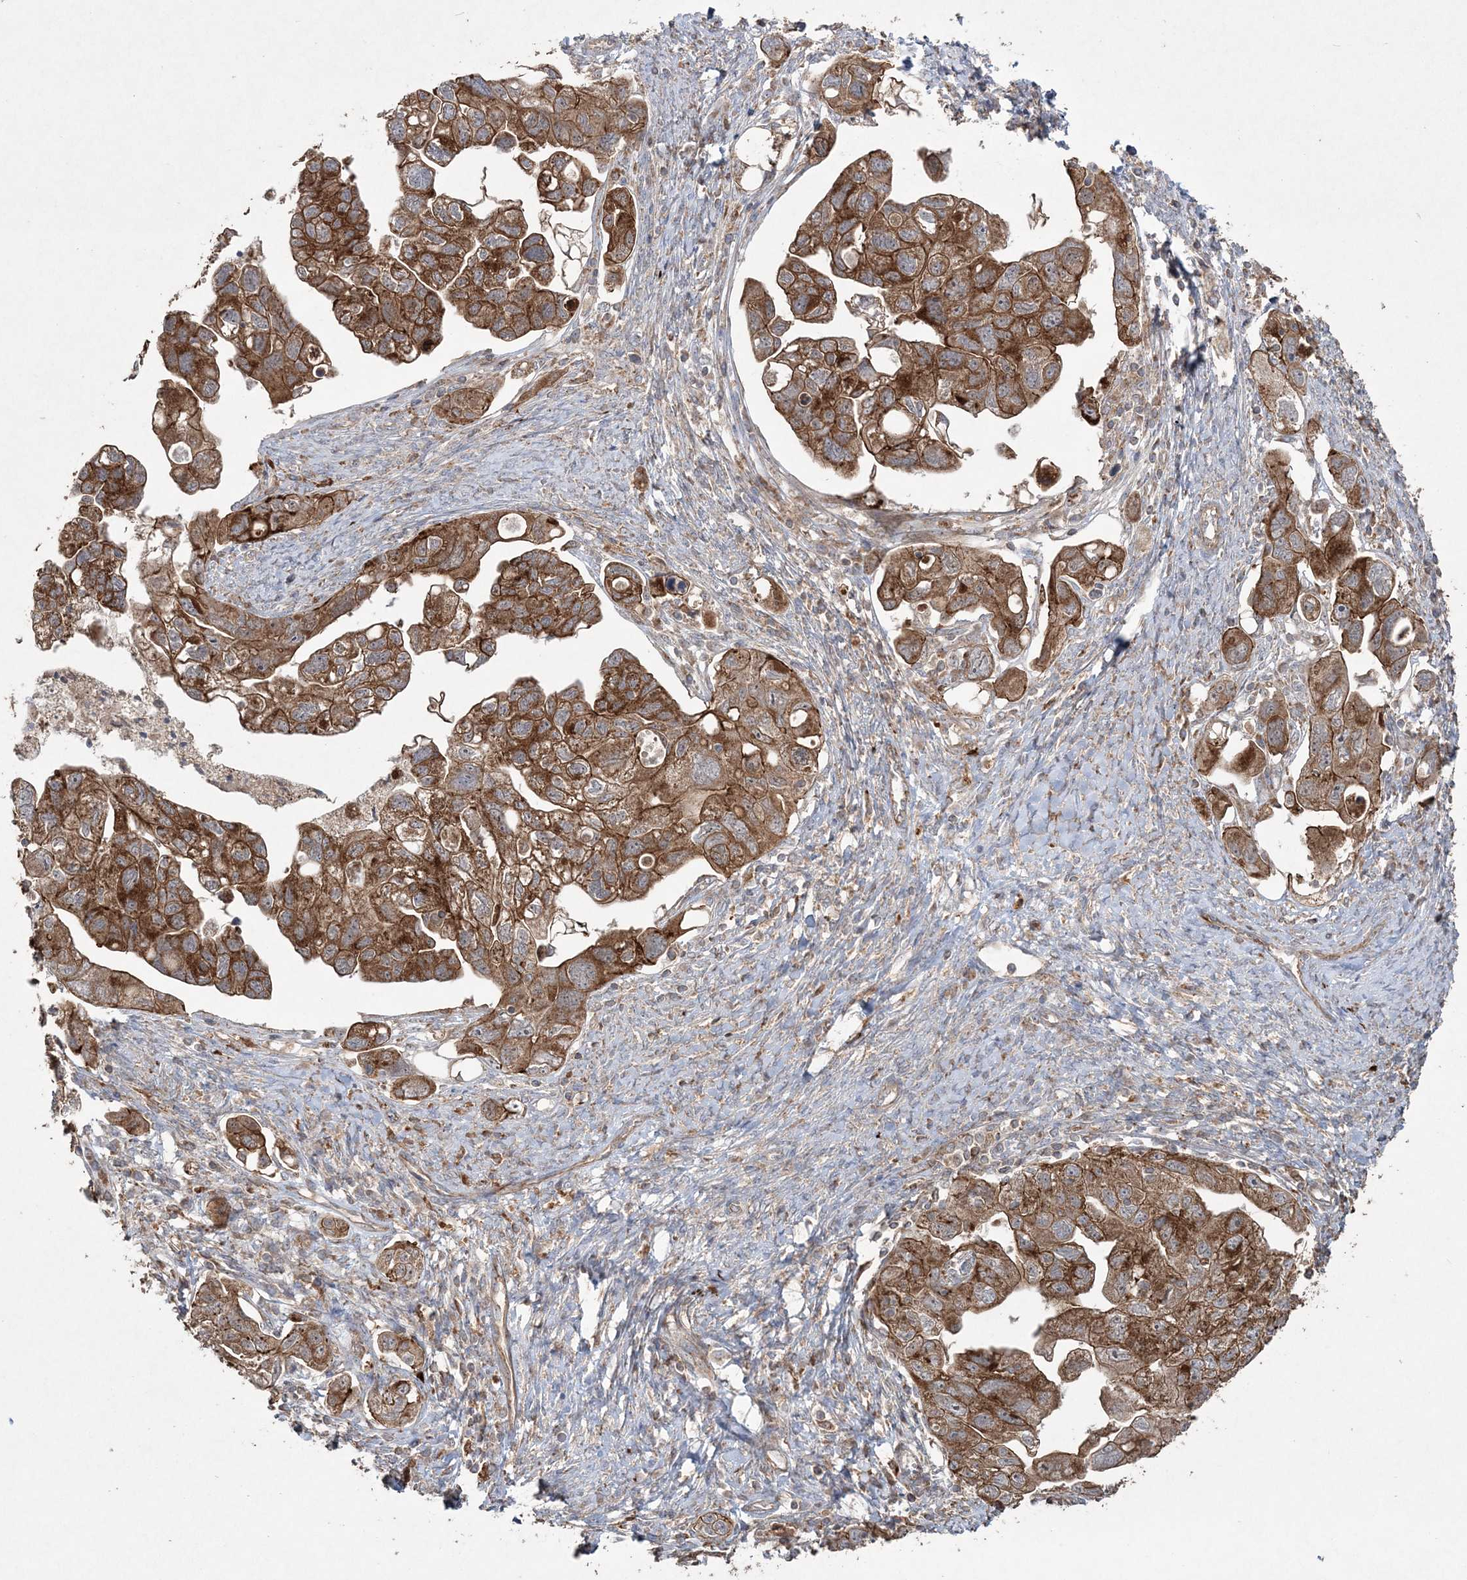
{"staining": {"intensity": "strong", "quantity": ">75%", "location": "cytoplasmic/membranous"}, "tissue": "ovarian cancer", "cell_type": "Tumor cells", "image_type": "cancer", "snomed": [{"axis": "morphology", "description": "Carcinoma, NOS"}, {"axis": "morphology", "description": "Cystadenocarcinoma, serous, NOS"}, {"axis": "topography", "description": "Ovary"}], "caption": "Ovarian carcinoma stained for a protein shows strong cytoplasmic/membranous positivity in tumor cells.", "gene": "TTC7A", "patient": {"sex": "female", "age": 69}}